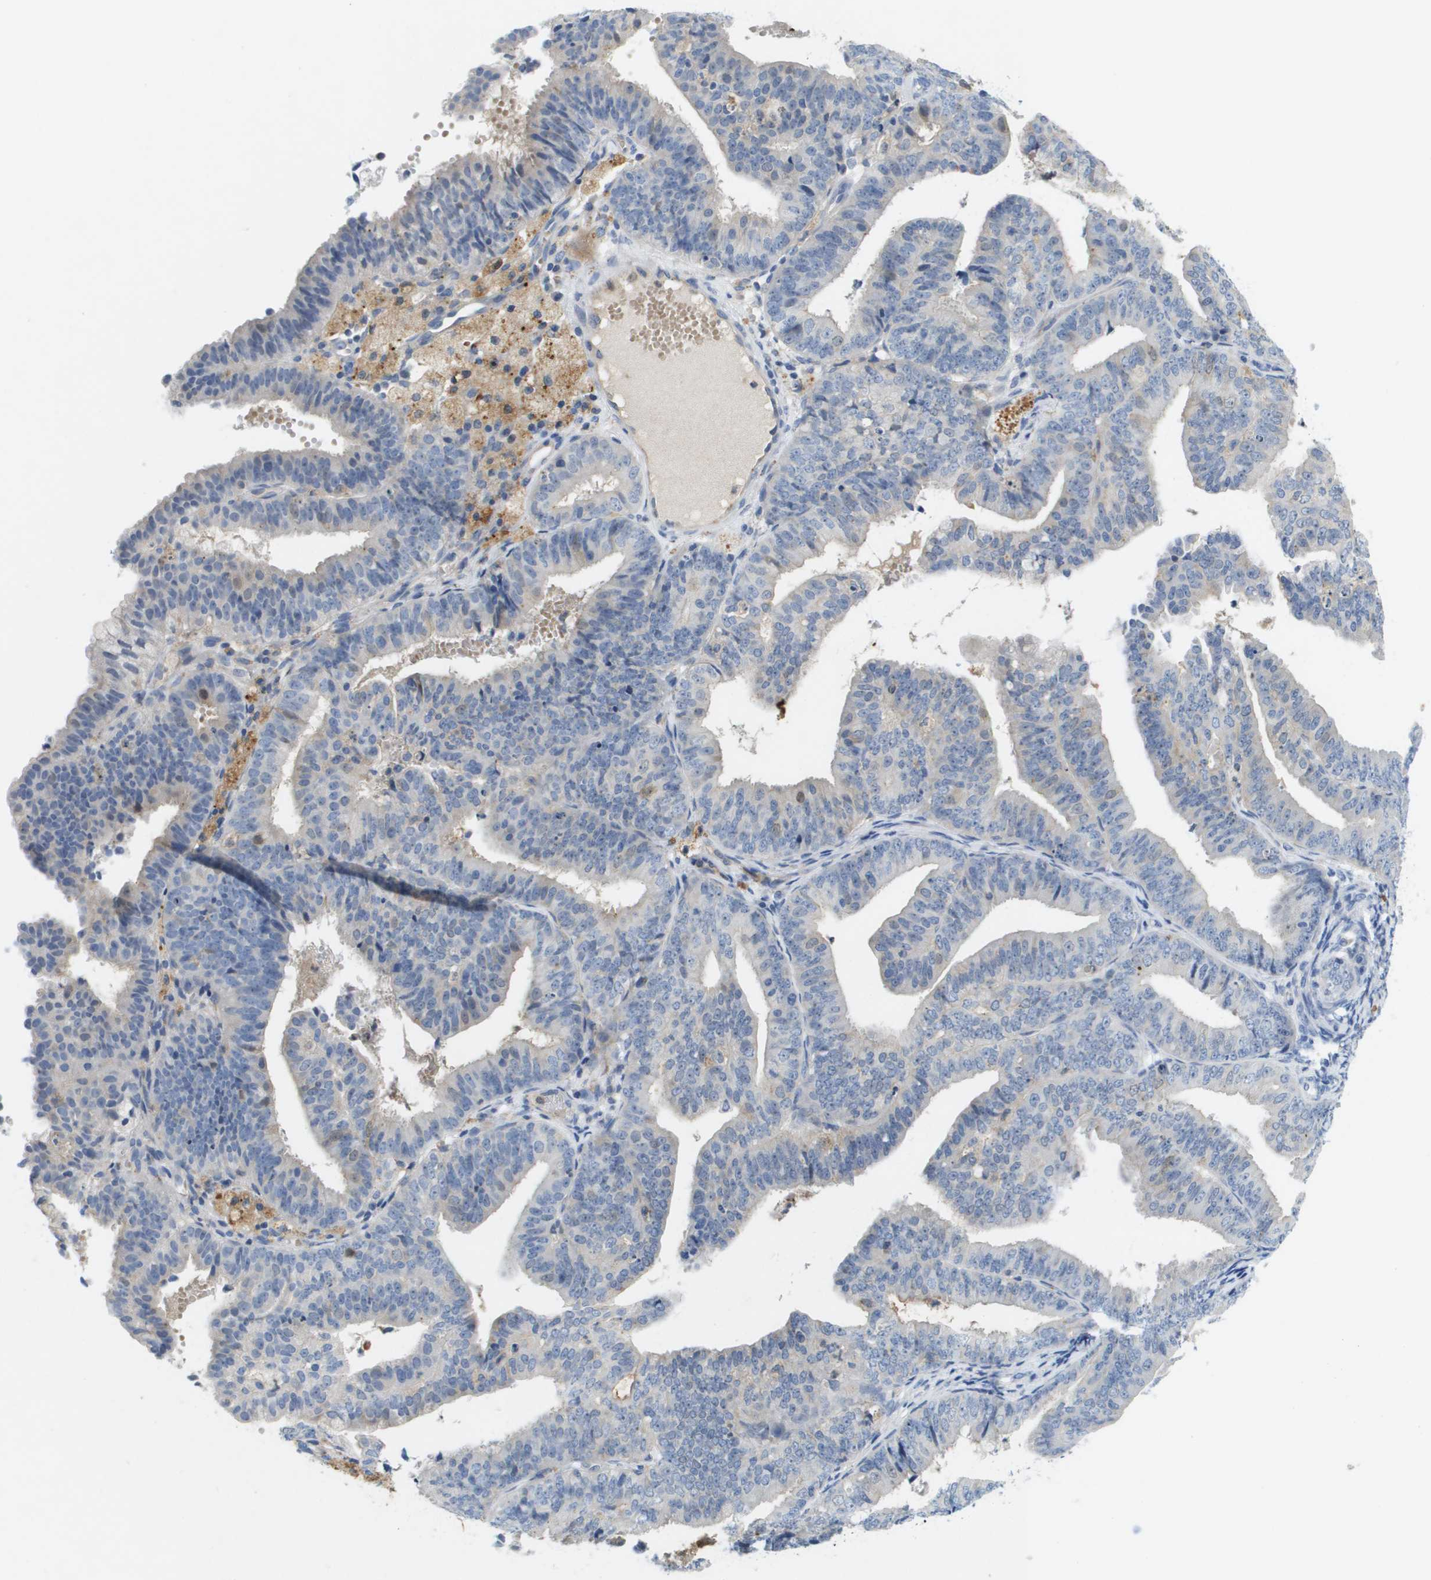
{"staining": {"intensity": "negative", "quantity": "none", "location": "none"}, "tissue": "endometrial cancer", "cell_type": "Tumor cells", "image_type": "cancer", "snomed": [{"axis": "morphology", "description": "Adenocarcinoma, NOS"}, {"axis": "topography", "description": "Endometrium"}], "caption": "Histopathology image shows no significant protein staining in tumor cells of endometrial adenocarcinoma.", "gene": "LIPG", "patient": {"sex": "female", "age": 63}}